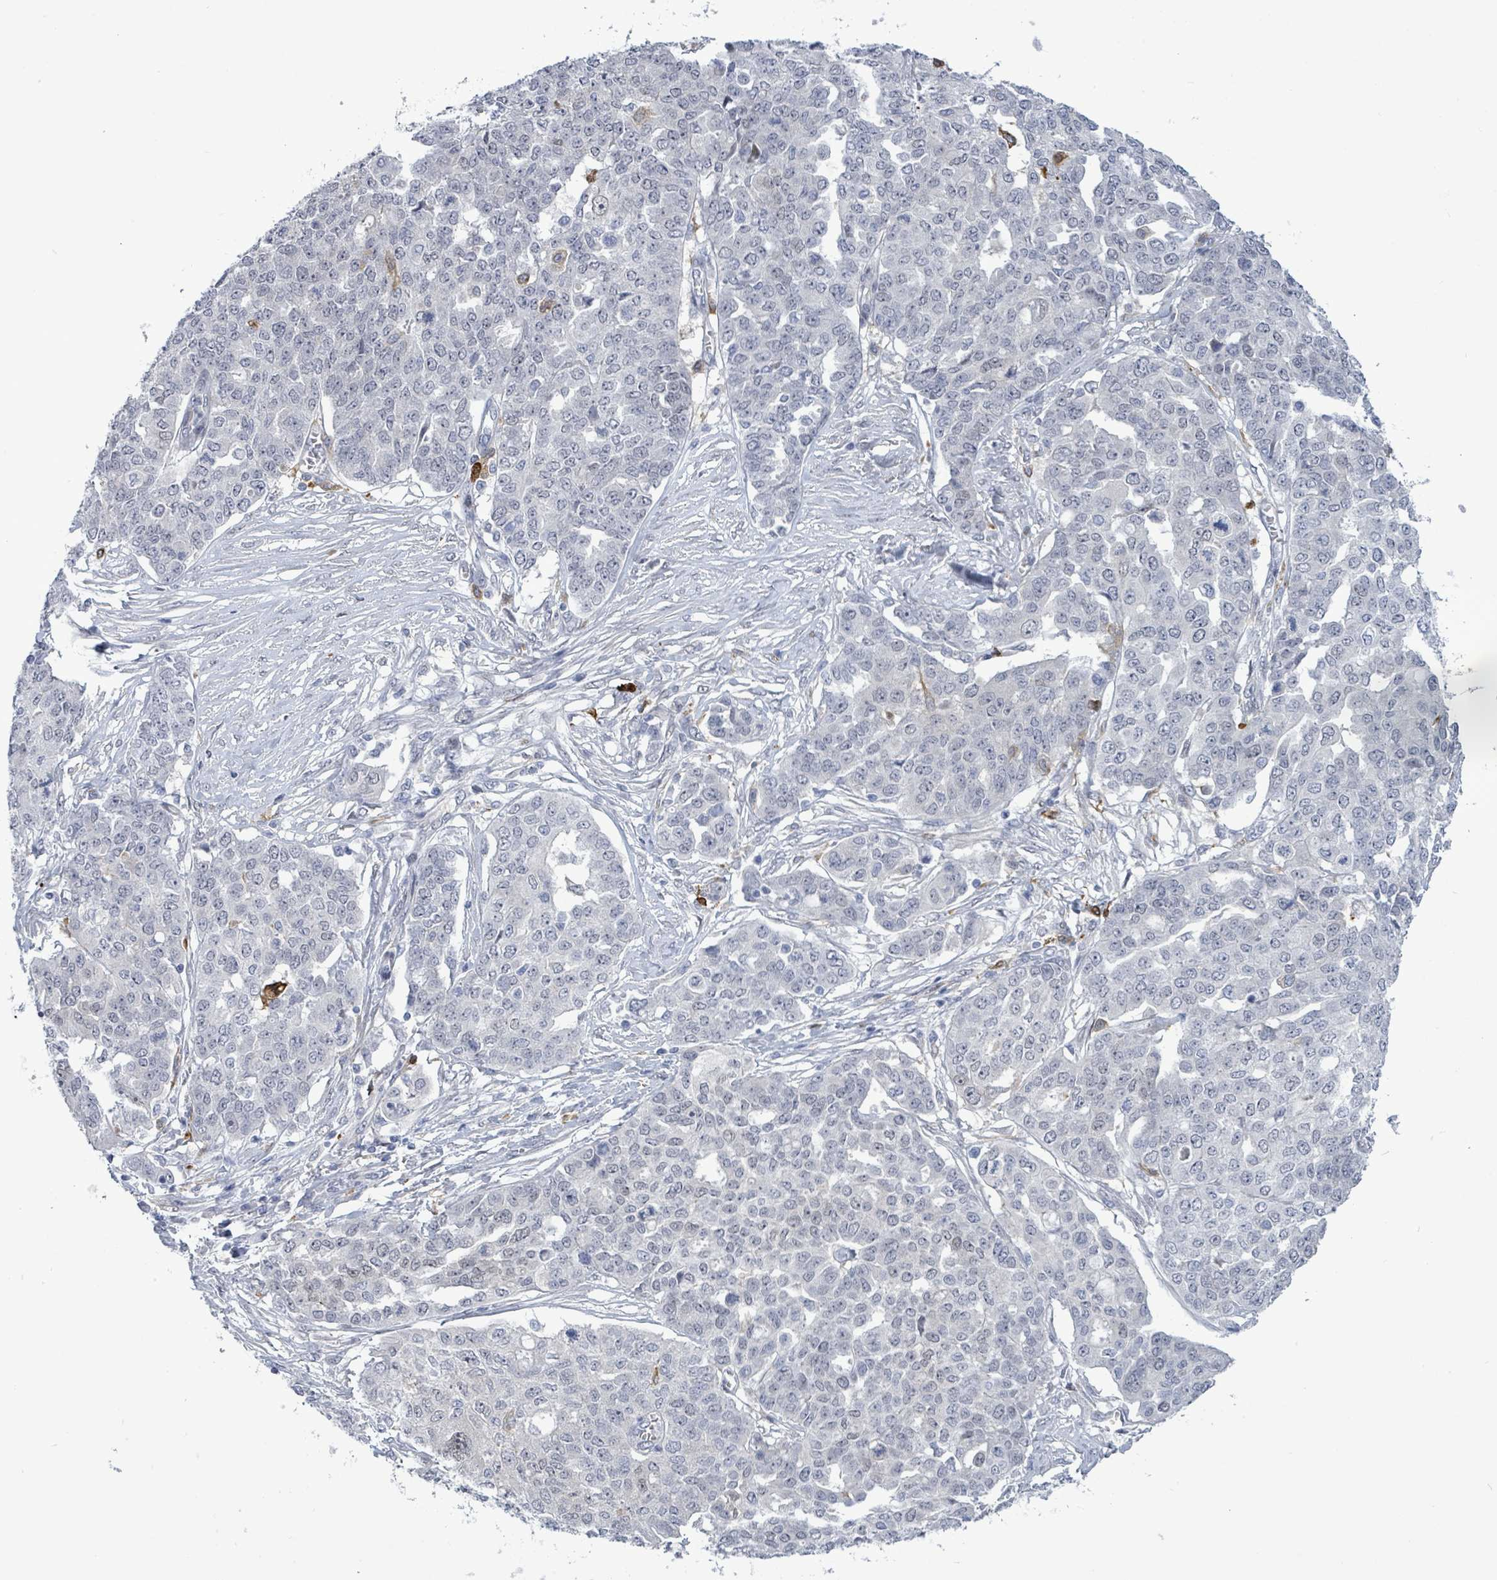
{"staining": {"intensity": "negative", "quantity": "none", "location": "none"}, "tissue": "ovarian cancer", "cell_type": "Tumor cells", "image_type": "cancer", "snomed": [{"axis": "morphology", "description": "Cystadenocarcinoma, serous, NOS"}, {"axis": "topography", "description": "Soft tissue"}, {"axis": "topography", "description": "Ovary"}], "caption": "IHC of human serous cystadenocarcinoma (ovarian) displays no staining in tumor cells.", "gene": "CT45A5", "patient": {"sex": "female", "age": 57}}